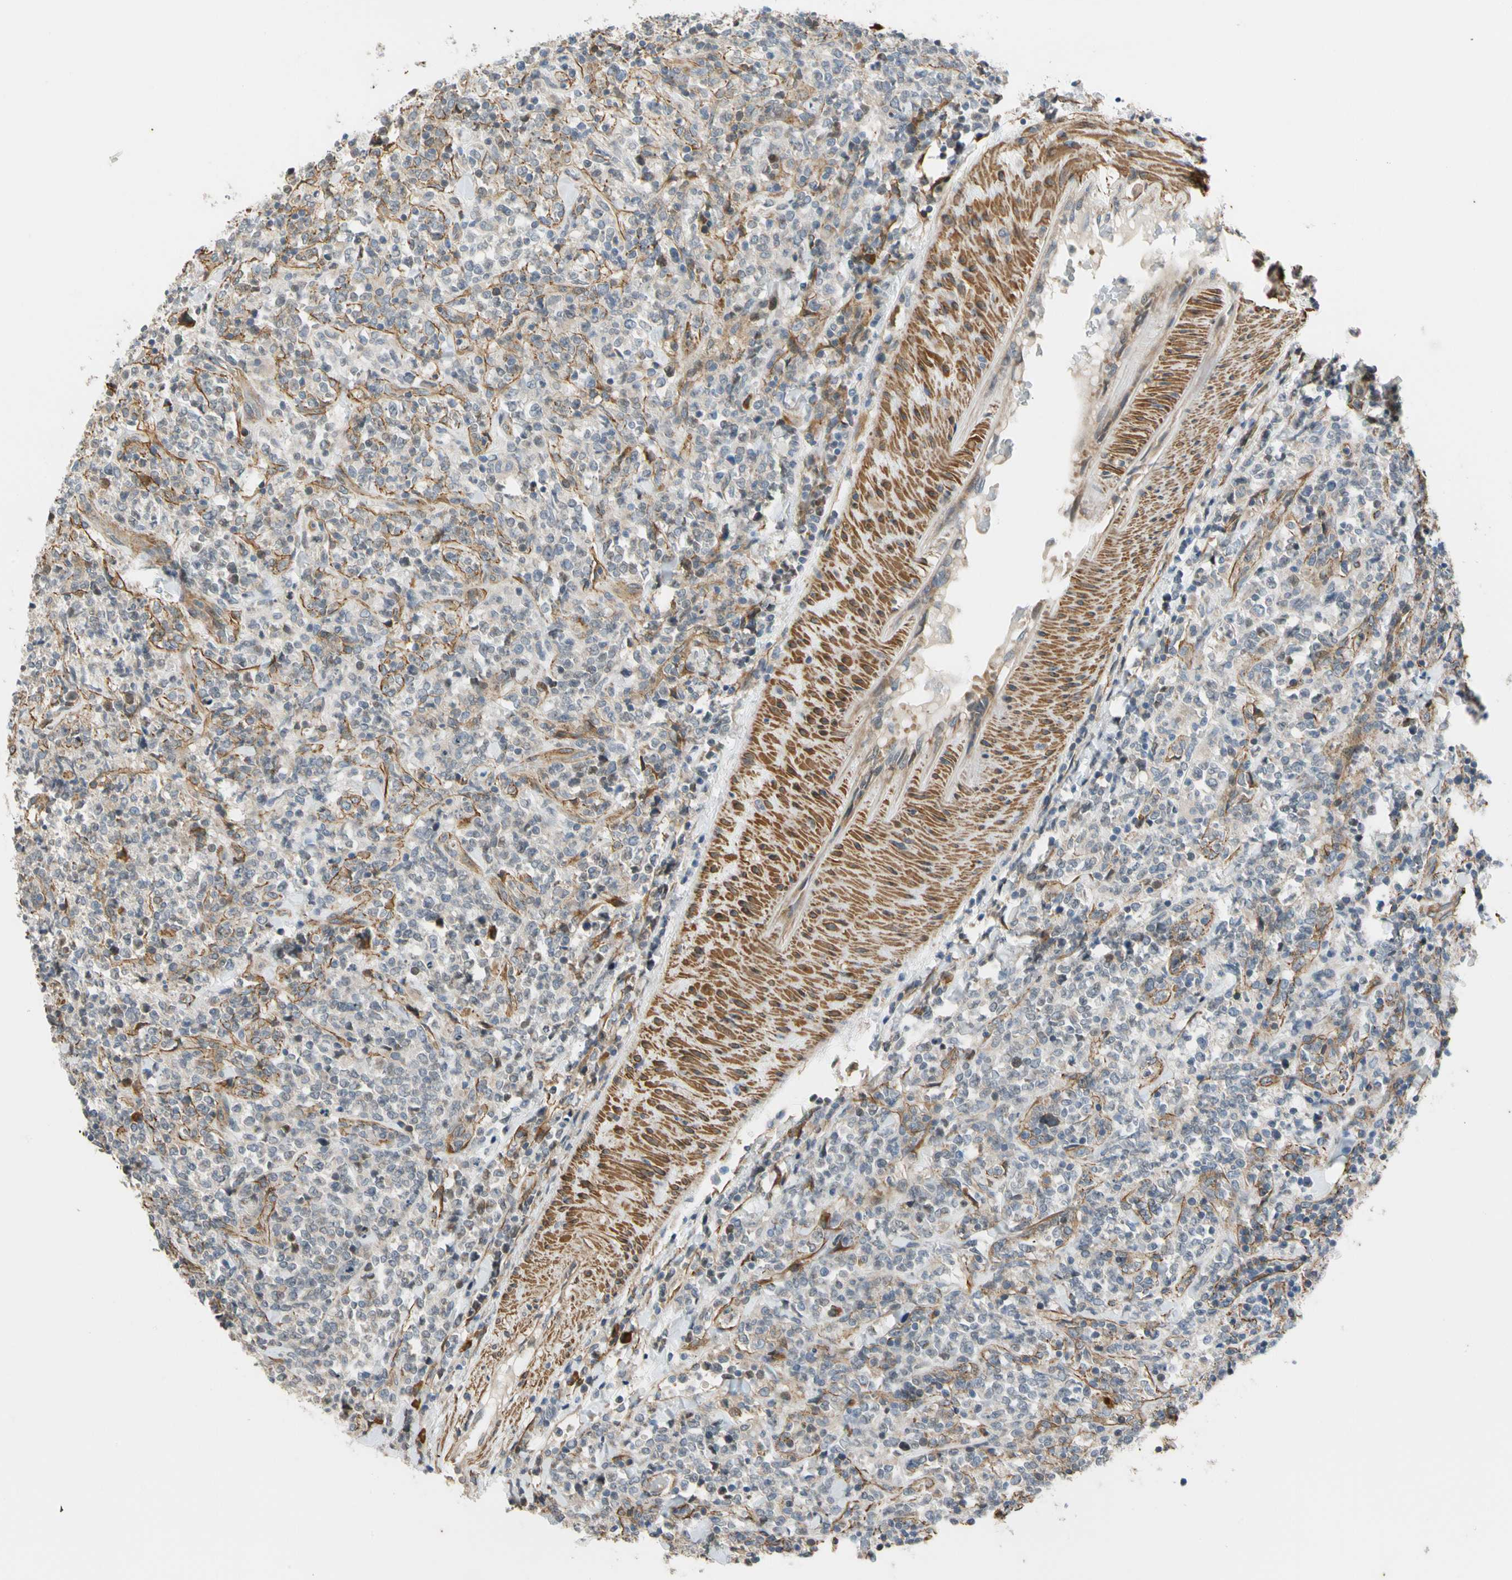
{"staining": {"intensity": "weak", "quantity": "<25%", "location": "cytoplasmic/membranous"}, "tissue": "lymphoma", "cell_type": "Tumor cells", "image_type": "cancer", "snomed": [{"axis": "morphology", "description": "Malignant lymphoma, non-Hodgkin's type, High grade"}, {"axis": "topography", "description": "Soft tissue"}], "caption": "IHC of human lymphoma shows no positivity in tumor cells. The staining was performed using DAB (3,3'-diaminobenzidine) to visualize the protein expression in brown, while the nuclei were stained in blue with hematoxylin (Magnification: 20x).", "gene": "LIMK2", "patient": {"sex": "male", "age": 18}}